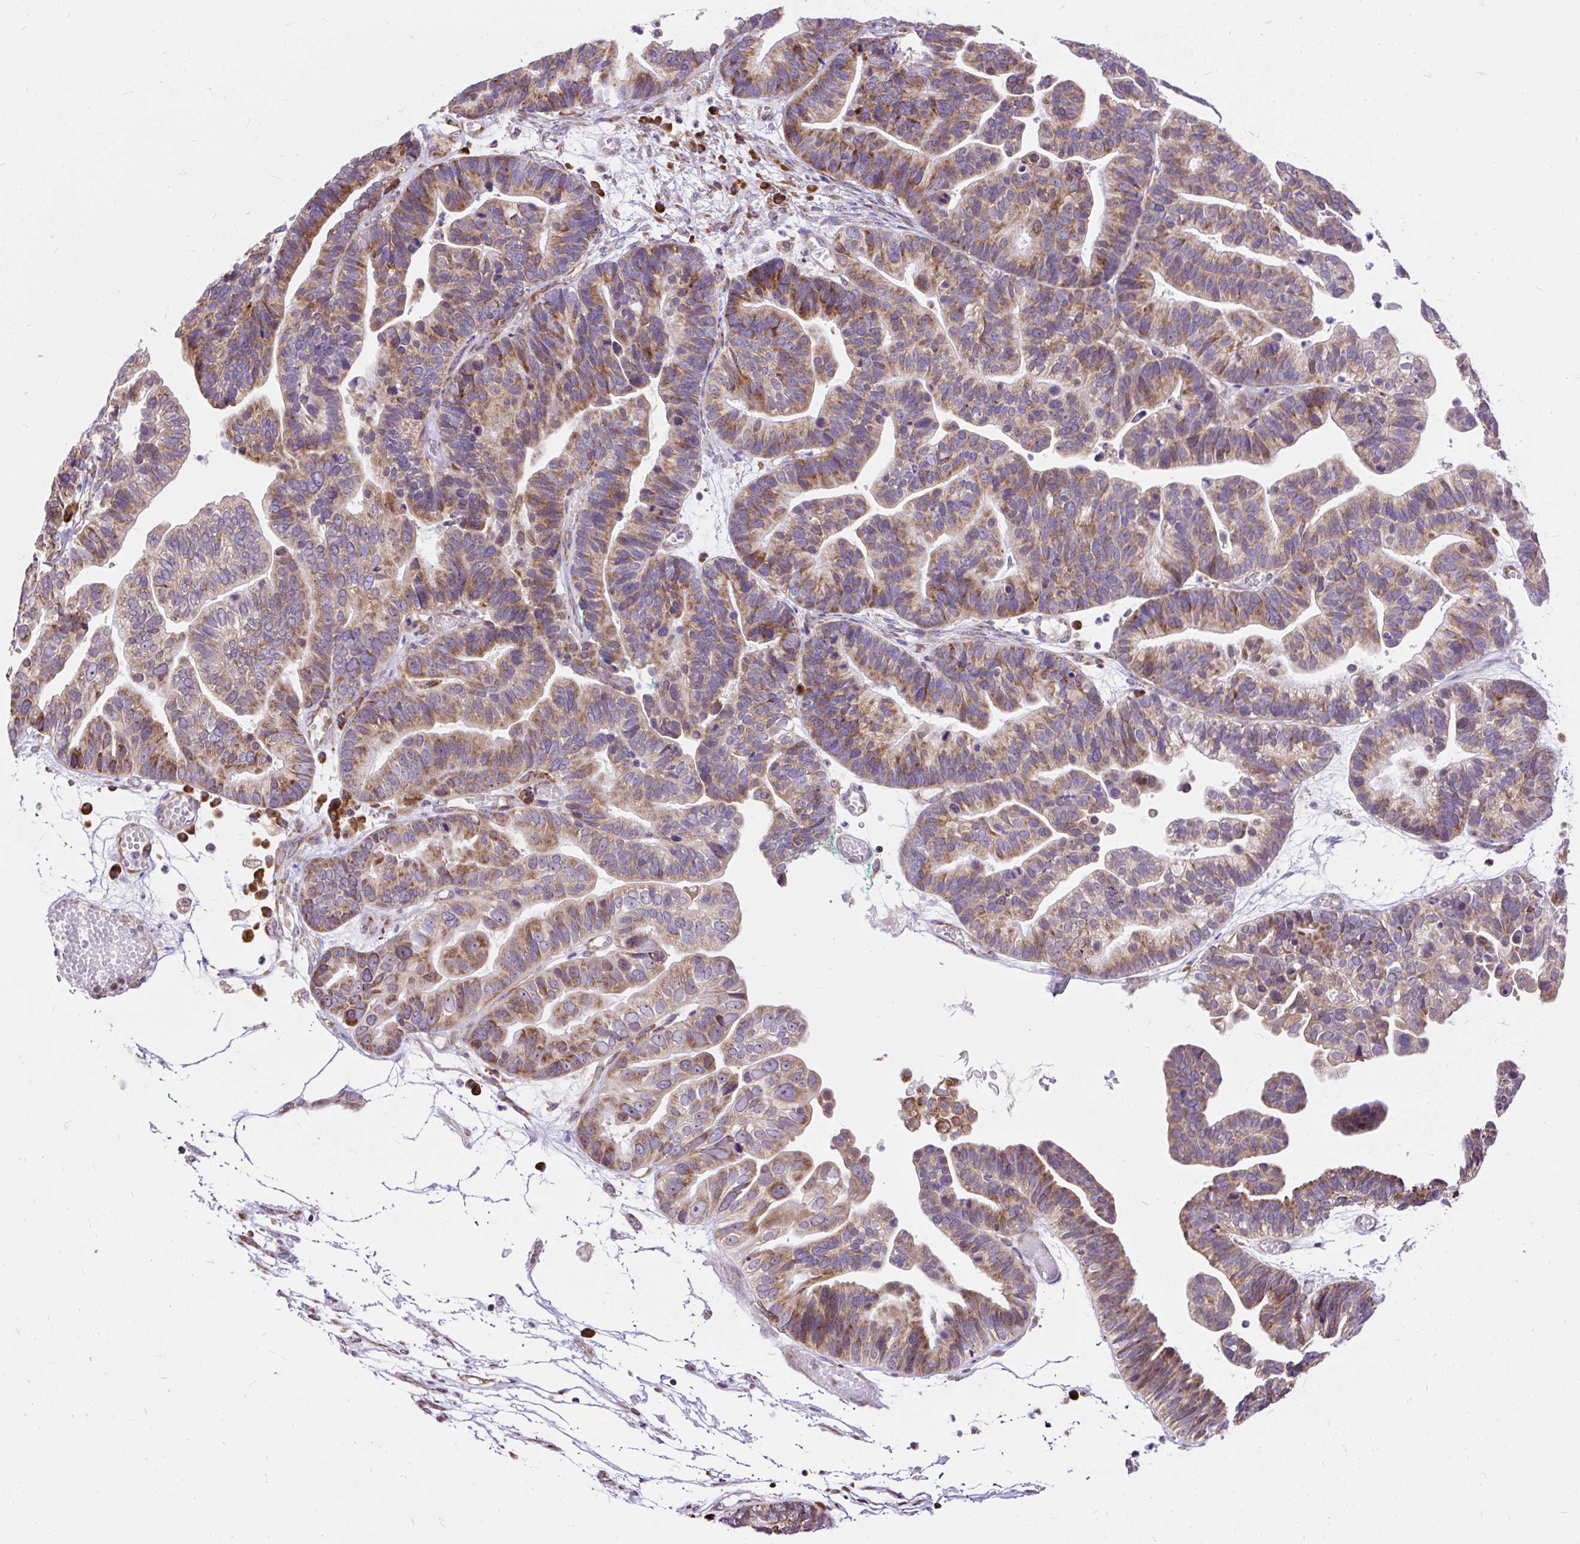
{"staining": {"intensity": "moderate", "quantity": ">75%", "location": "cytoplasmic/membranous"}, "tissue": "ovarian cancer", "cell_type": "Tumor cells", "image_type": "cancer", "snomed": [{"axis": "morphology", "description": "Cystadenocarcinoma, serous, NOS"}, {"axis": "topography", "description": "Ovary"}], "caption": "A brown stain shows moderate cytoplasmic/membranous expression of a protein in human ovarian cancer tumor cells.", "gene": "RPS5", "patient": {"sex": "female", "age": 56}}